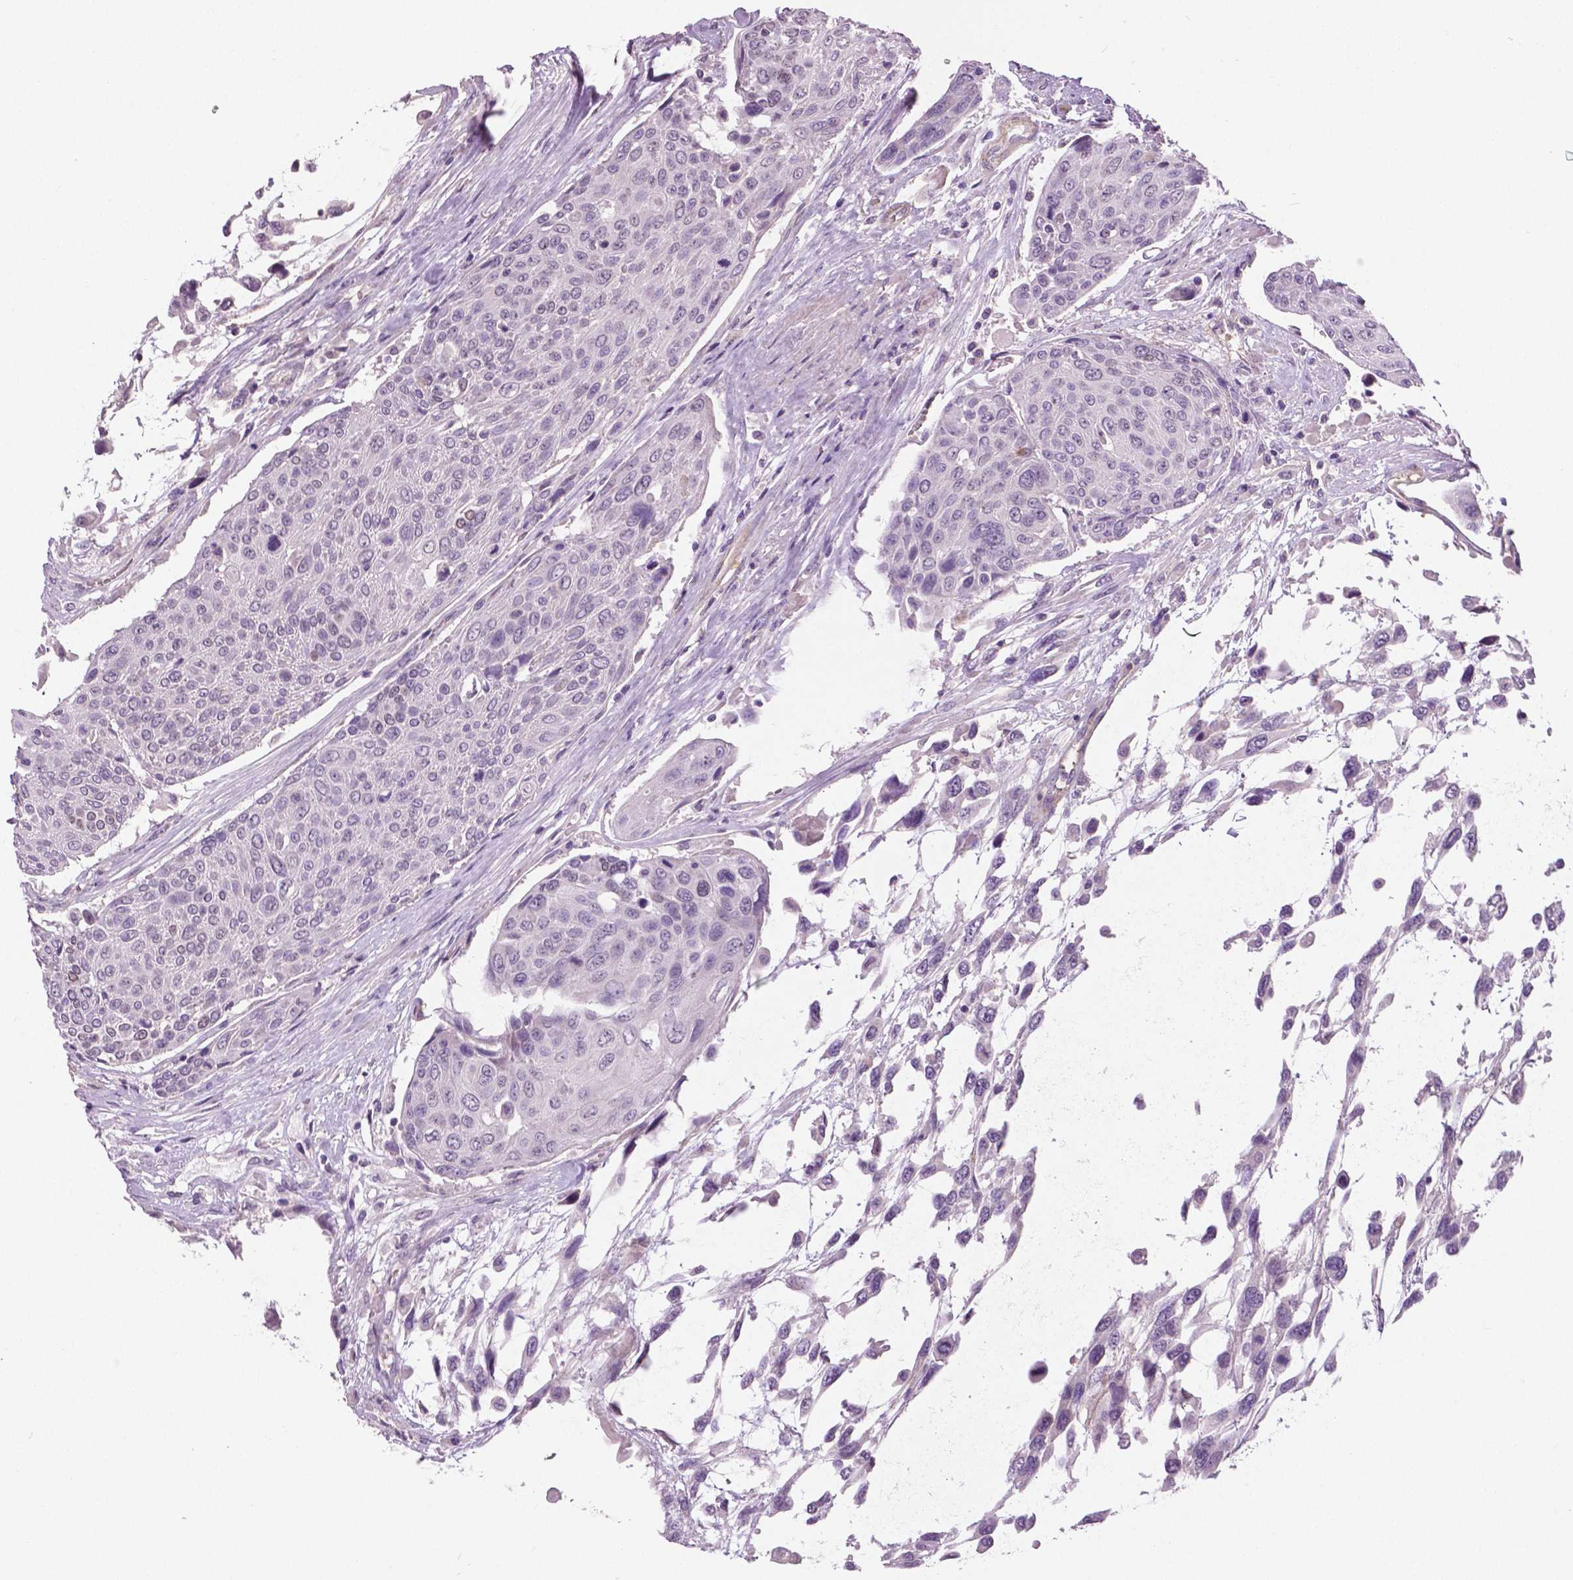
{"staining": {"intensity": "negative", "quantity": "none", "location": "none"}, "tissue": "urothelial cancer", "cell_type": "Tumor cells", "image_type": "cancer", "snomed": [{"axis": "morphology", "description": "Urothelial carcinoma, High grade"}, {"axis": "topography", "description": "Urinary bladder"}], "caption": "Immunohistochemistry histopathology image of human high-grade urothelial carcinoma stained for a protein (brown), which exhibits no expression in tumor cells. The staining is performed using DAB brown chromogen with nuclei counter-stained in using hematoxylin.", "gene": "FOXA1", "patient": {"sex": "female", "age": 70}}